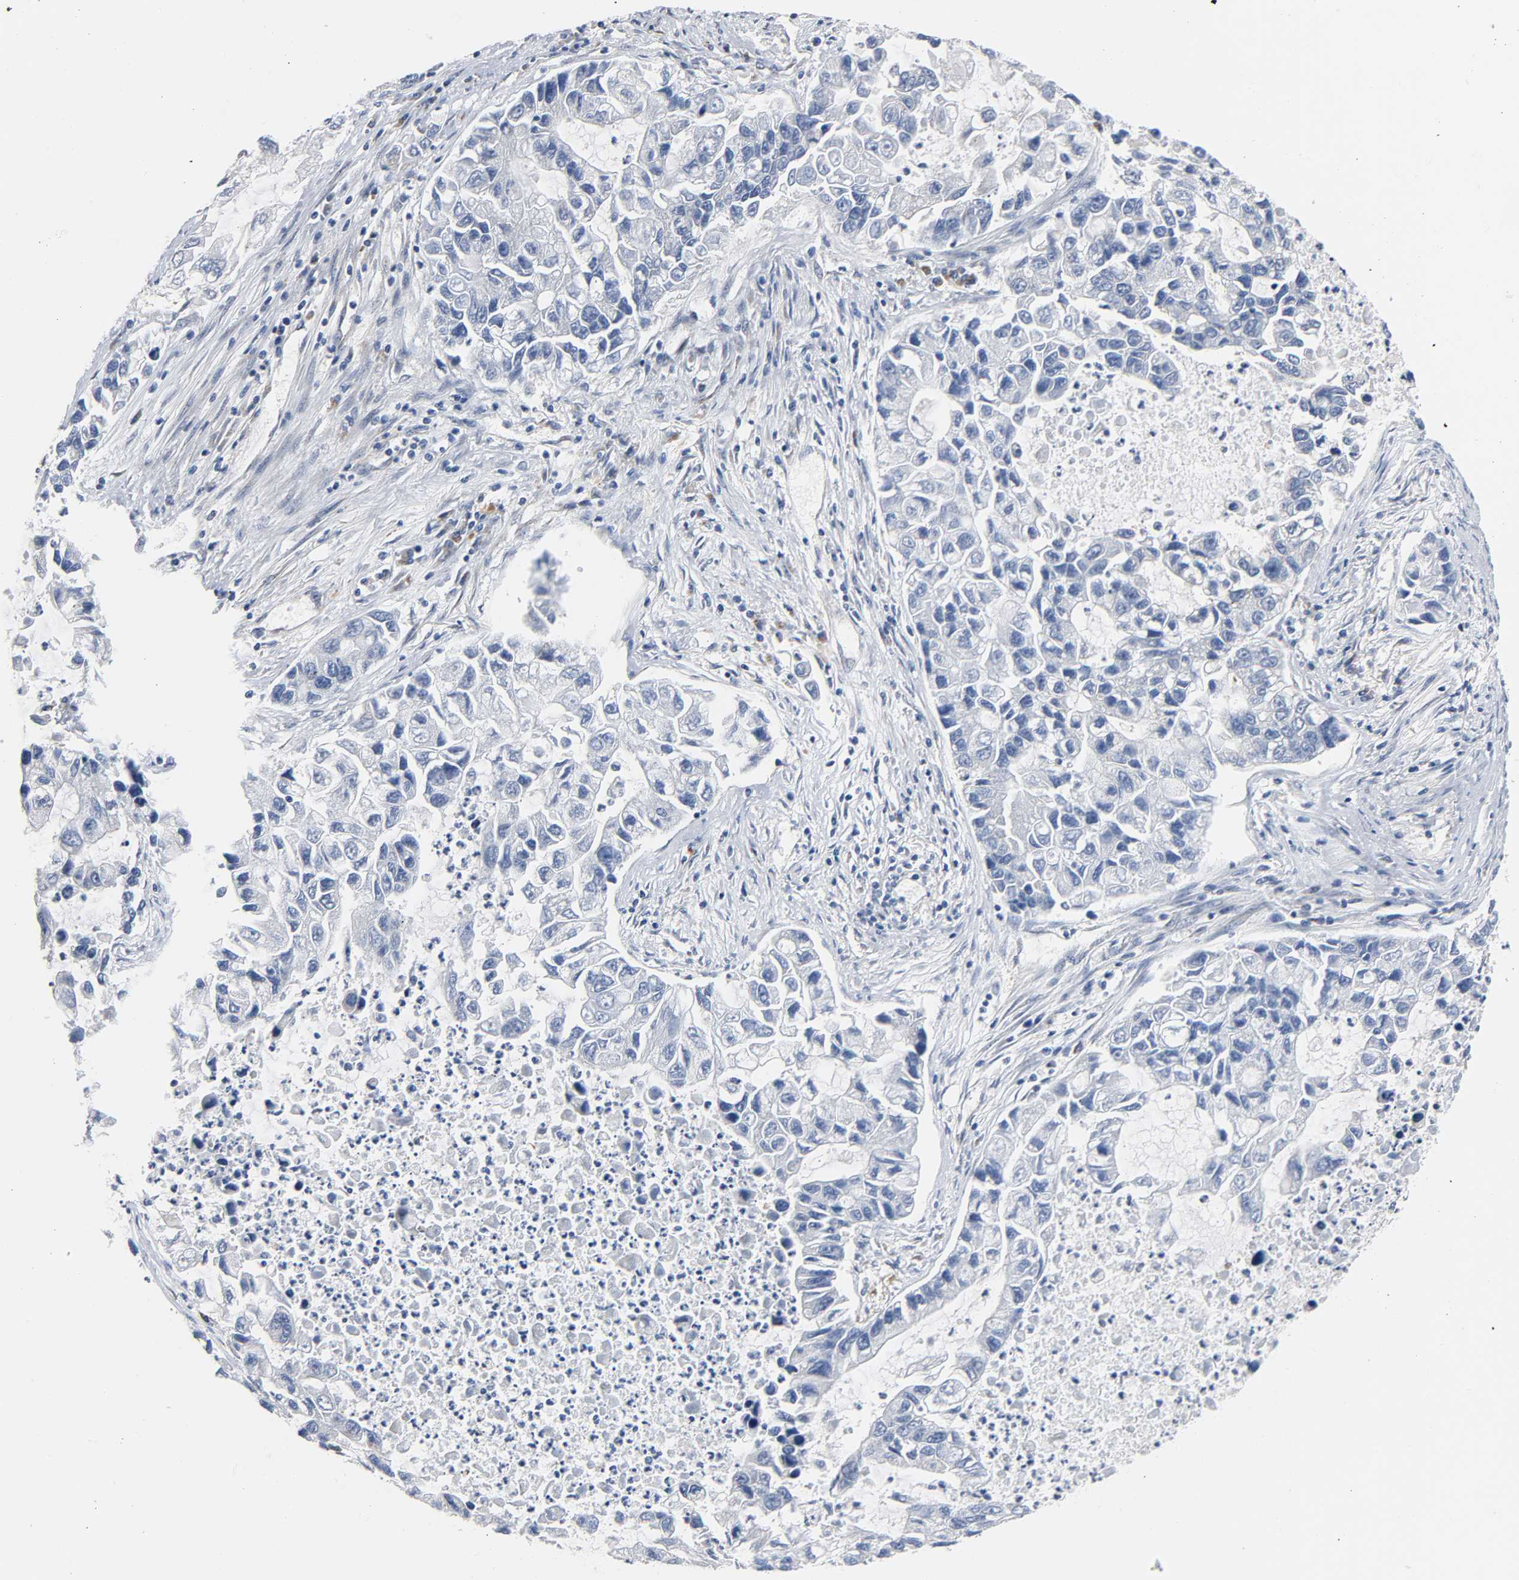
{"staining": {"intensity": "negative", "quantity": "none", "location": "none"}, "tissue": "lung cancer", "cell_type": "Tumor cells", "image_type": "cancer", "snomed": [{"axis": "morphology", "description": "Adenocarcinoma, NOS"}, {"axis": "topography", "description": "Lung"}], "caption": "Protein analysis of lung adenocarcinoma reveals no significant positivity in tumor cells.", "gene": "ASB6", "patient": {"sex": "female", "age": 51}}